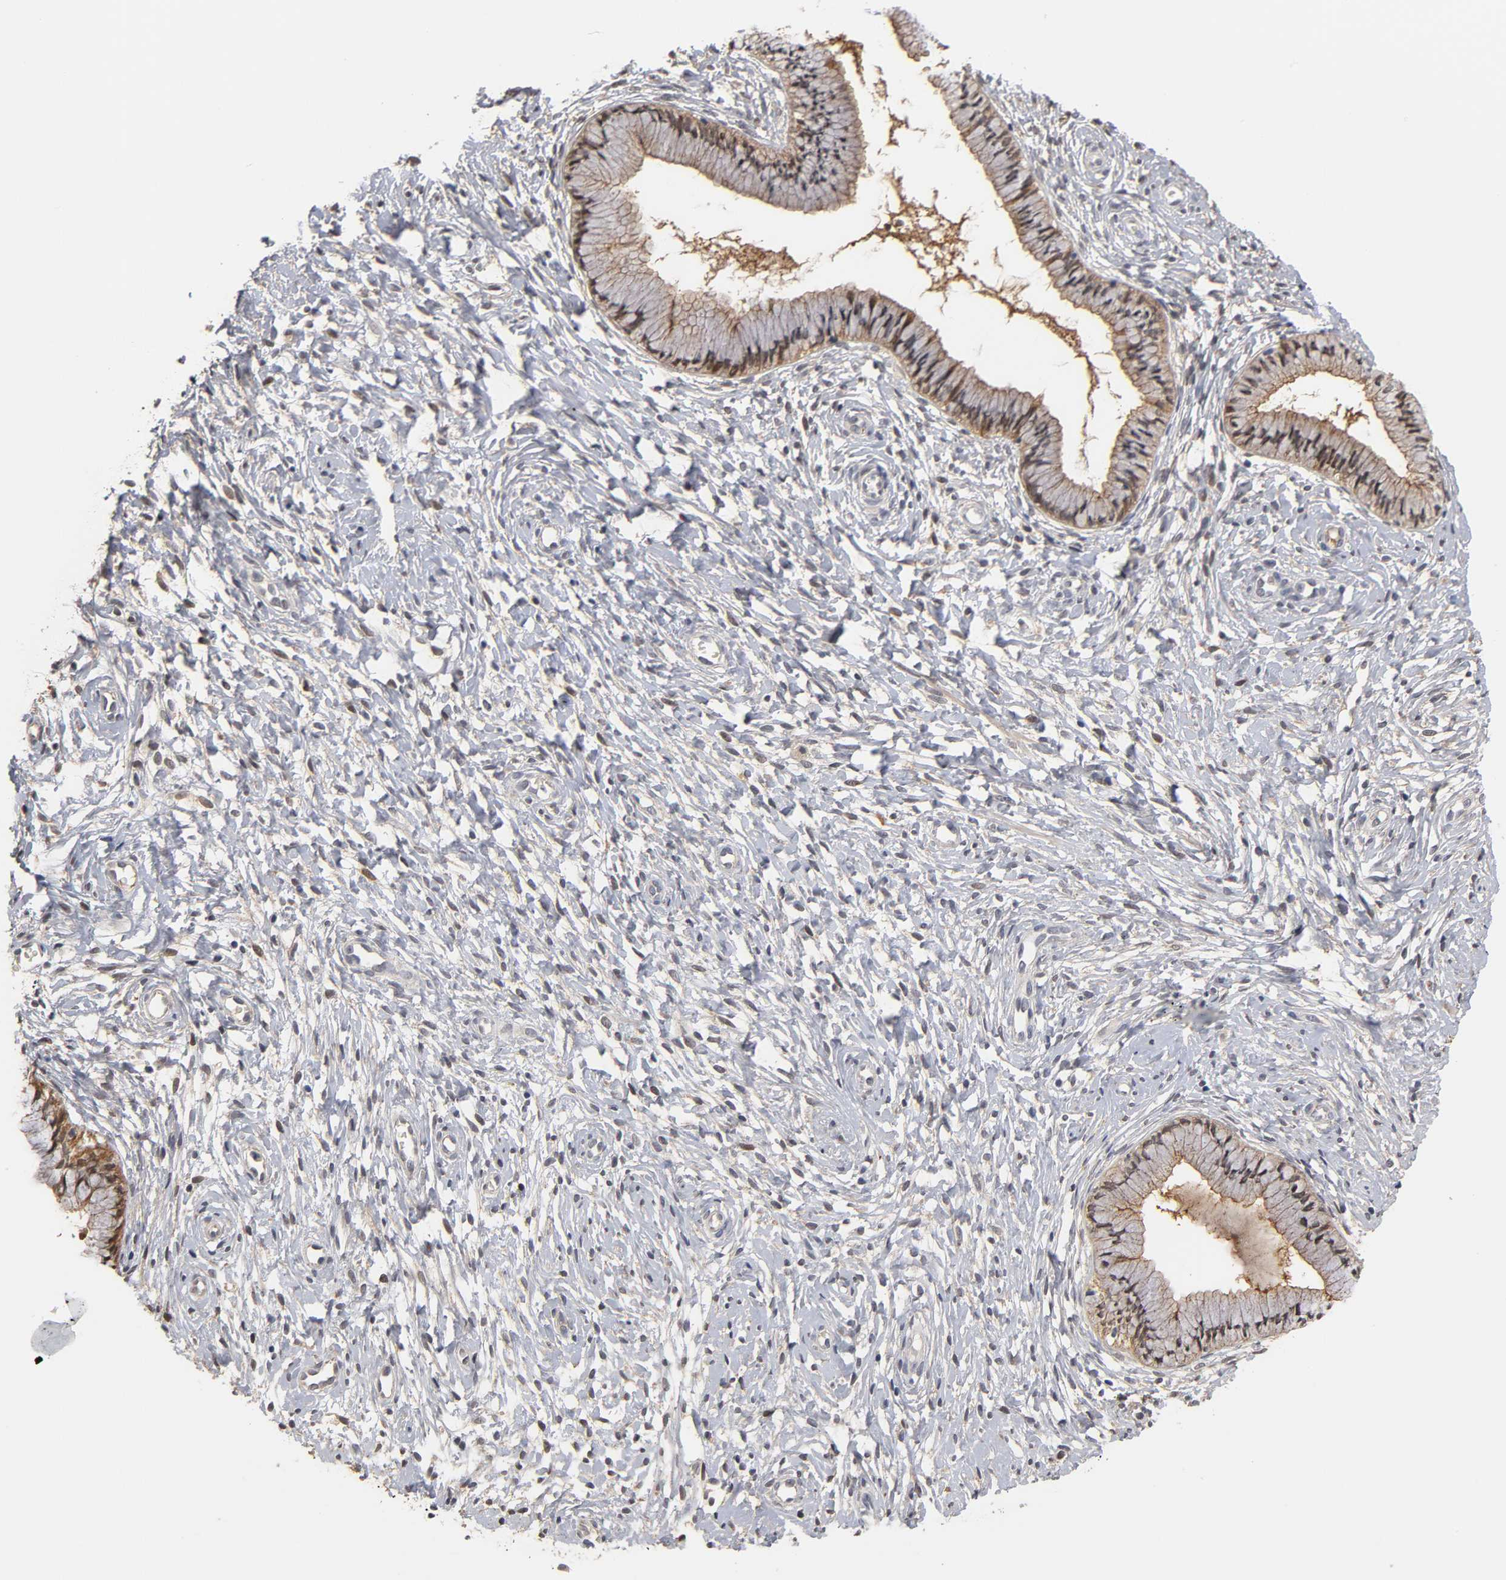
{"staining": {"intensity": "moderate", "quantity": ">75%", "location": "cytoplasmic/membranous,nuclear"}, "tissue": "cervix", "cell_type": "Glandular cells", "image_type": "normal", "snomed": [{"axis": "morphology", "description": "Normal tissue, NOS"}, {"axis": "topography", "description": "Cervix"}], "caption": "There is medium levels of moderate cytoplasmic/membranous,nuclear staining in glandular cells of benign cervix, as demonstrated by immunohistochemical staining (brown color).", "gene": "GSTZ1", "patient": {"sex": "female", "age": 46}}